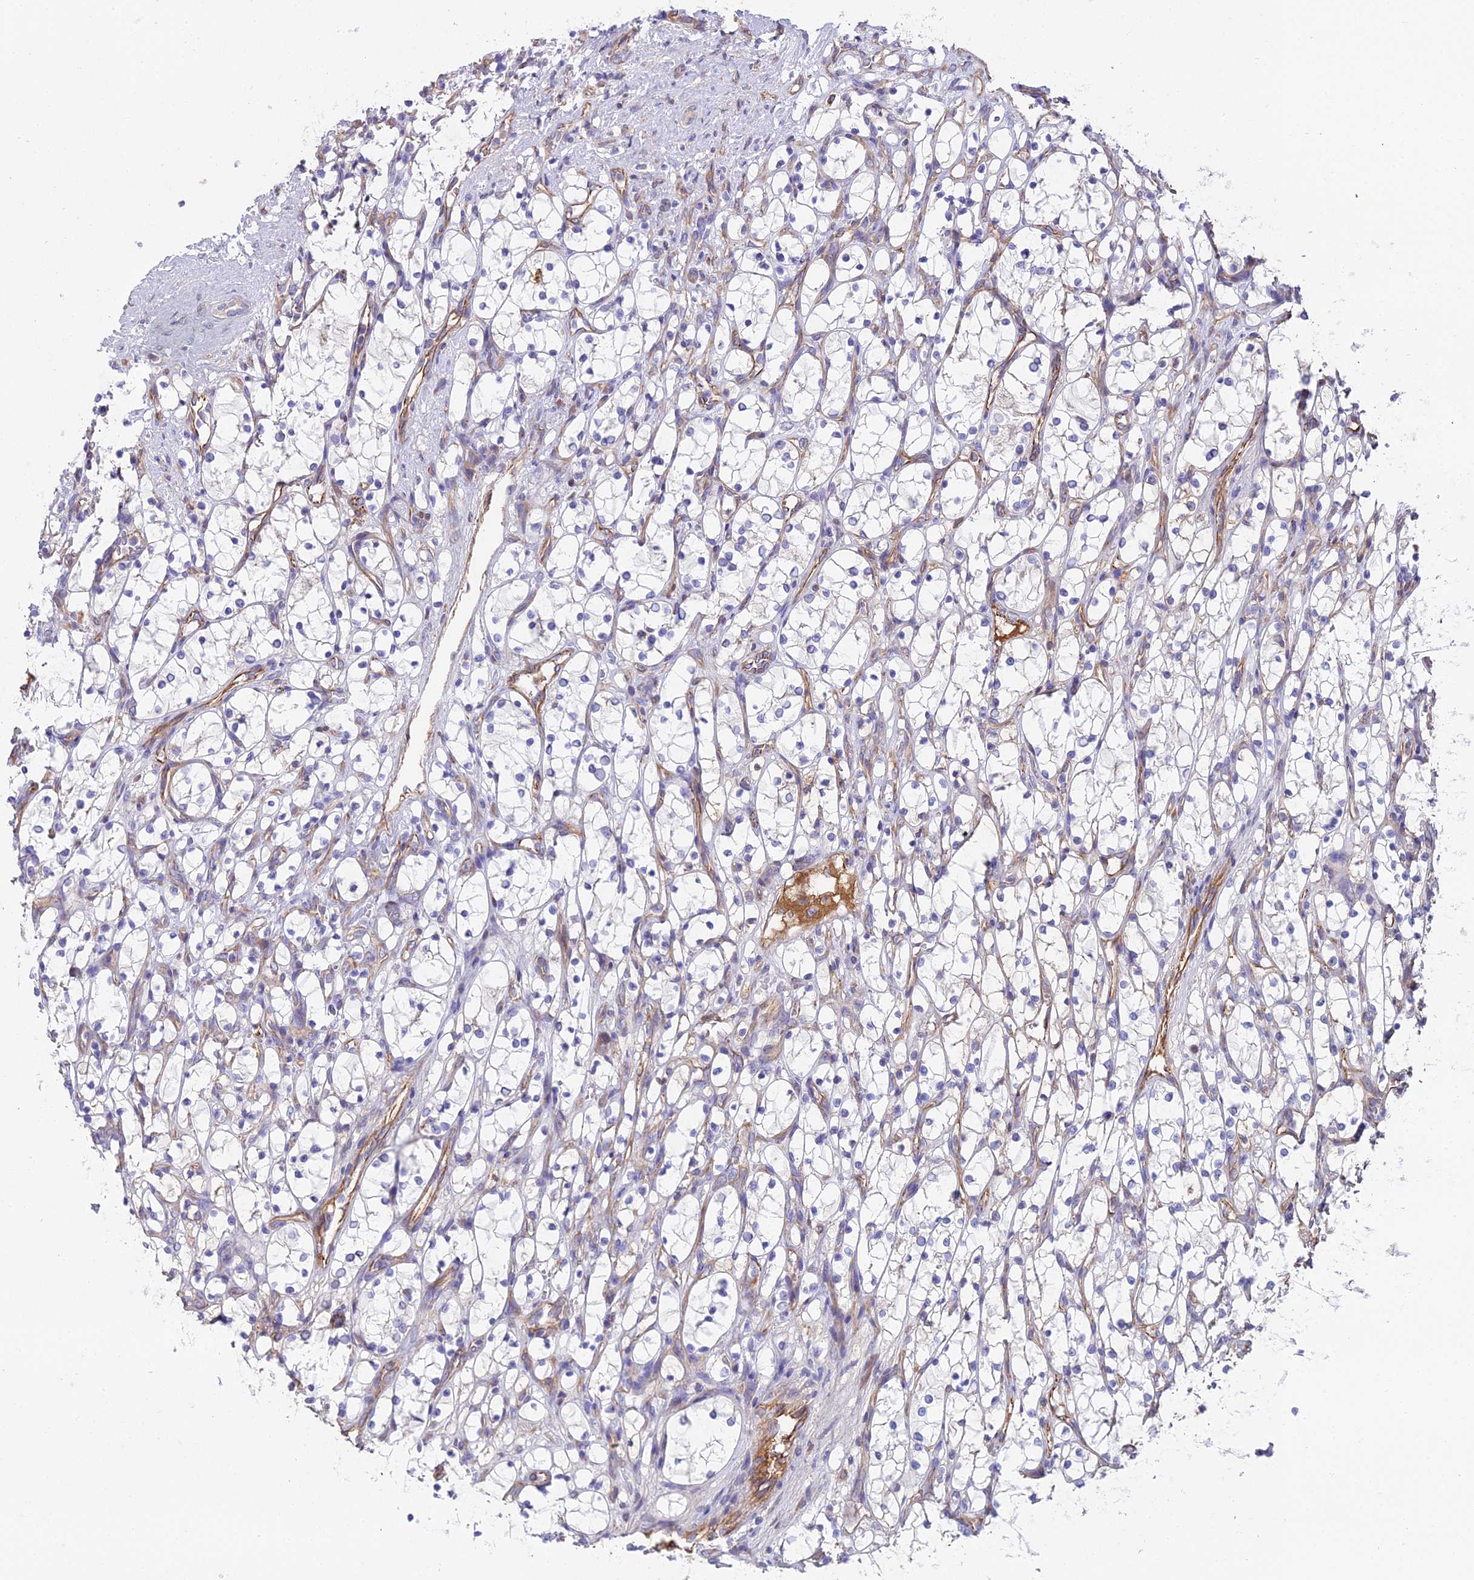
{"staining": {"intensity": "negative", "quantity": "none", "location": "none"}, "tissue": "renal cancer", "cell_type": "Tumor cells", "image_type": "cancer", "snomed": [{"axis": "morphology", "description": "Adenocarcinoma, NOS"}, {"axis": "topography", "description": "Kidney"}], "caption": "Immunohistochemical staining of renal adenocarcinoma reveals no significant positivity in tumor cells.", "gene": "BEX4", "patient": {"sex": "female", "age": 69}}